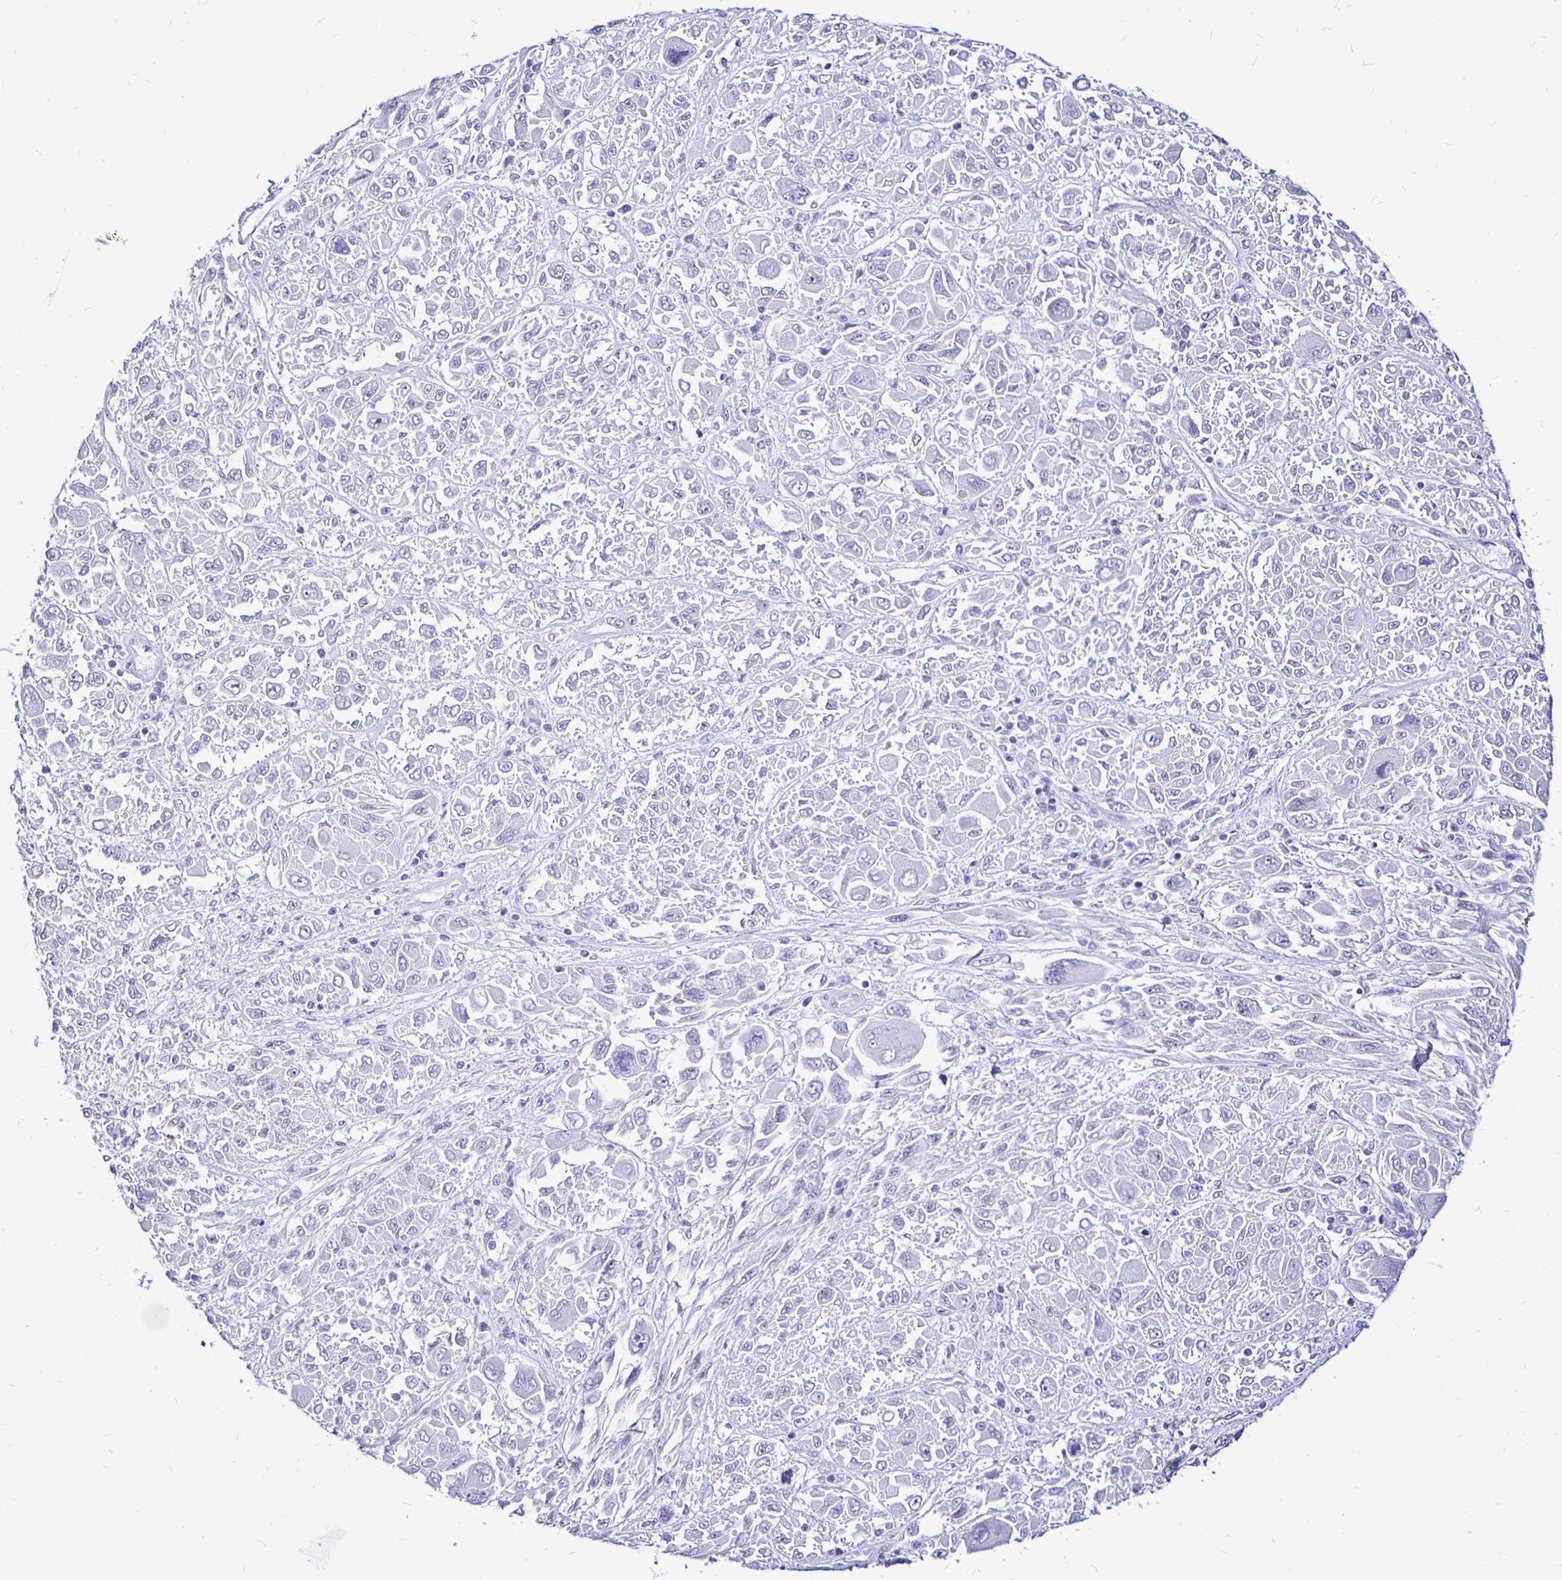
{"staining": {"intensity": "negative", "quantity": "none", "location": "none"}, "tissue": "melanoma", "cell_type": "Tumor cells", "image_type": "cancer", "snomed": [{"axis": "morphology", "description": "Malignant melanoma, NOS"}, {"axis": "topography", "description": "Skin"}], "caption": "DAB immunohistochemical staining of melanoma shows no significant positivity in tumor cells. Brightfield microscopy of immunohistochemistry (IHC) stained with DAB (3,3'-diaminobenzidine) (brown) and hematoxylin (blue), captured at high magnification.", "gene": "IRGC", "patient": {"sex": "female", "age": 91}}